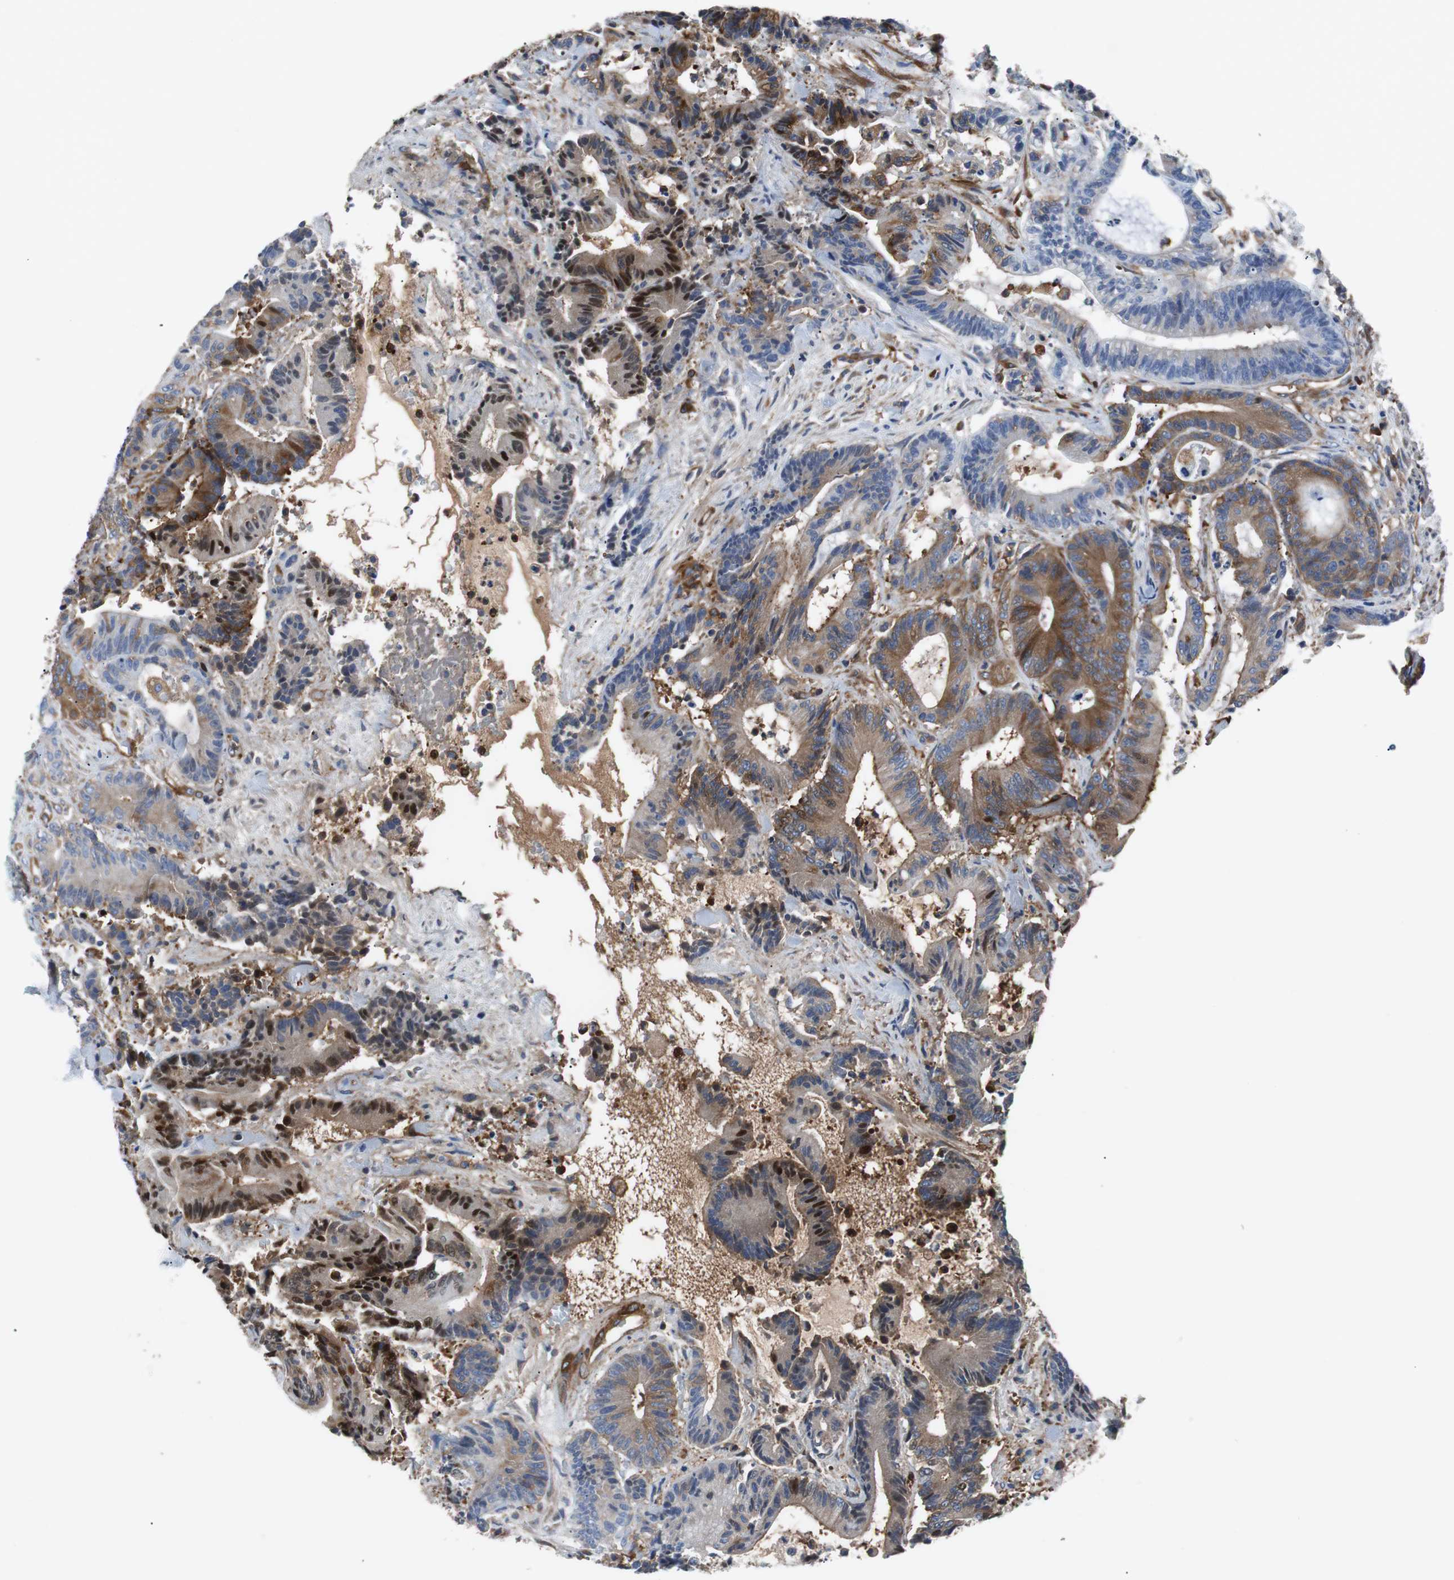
{"staining": {"intensity": "moderate", "quantity": "25%-75%", "location": "cytoplasmic/membranous"}, "tissue": "colorectal cancer", "cell_type": "Tumor cells", "image_type": "cancer", "snomed": [{"axis": "morphology", "description": "Adenocarcinoma, NOS"}, {"axis": "topography", "description": "Colon"}], "caption": "Protein analysis of colorectal cancer (adenocarcinoma) tissue shows moderate cytoplasmic/membranous positivity in approximately 25%-75% of tumor cells.", "gene": "GYS1", "patient": {"sex": "female", "age": 84}}